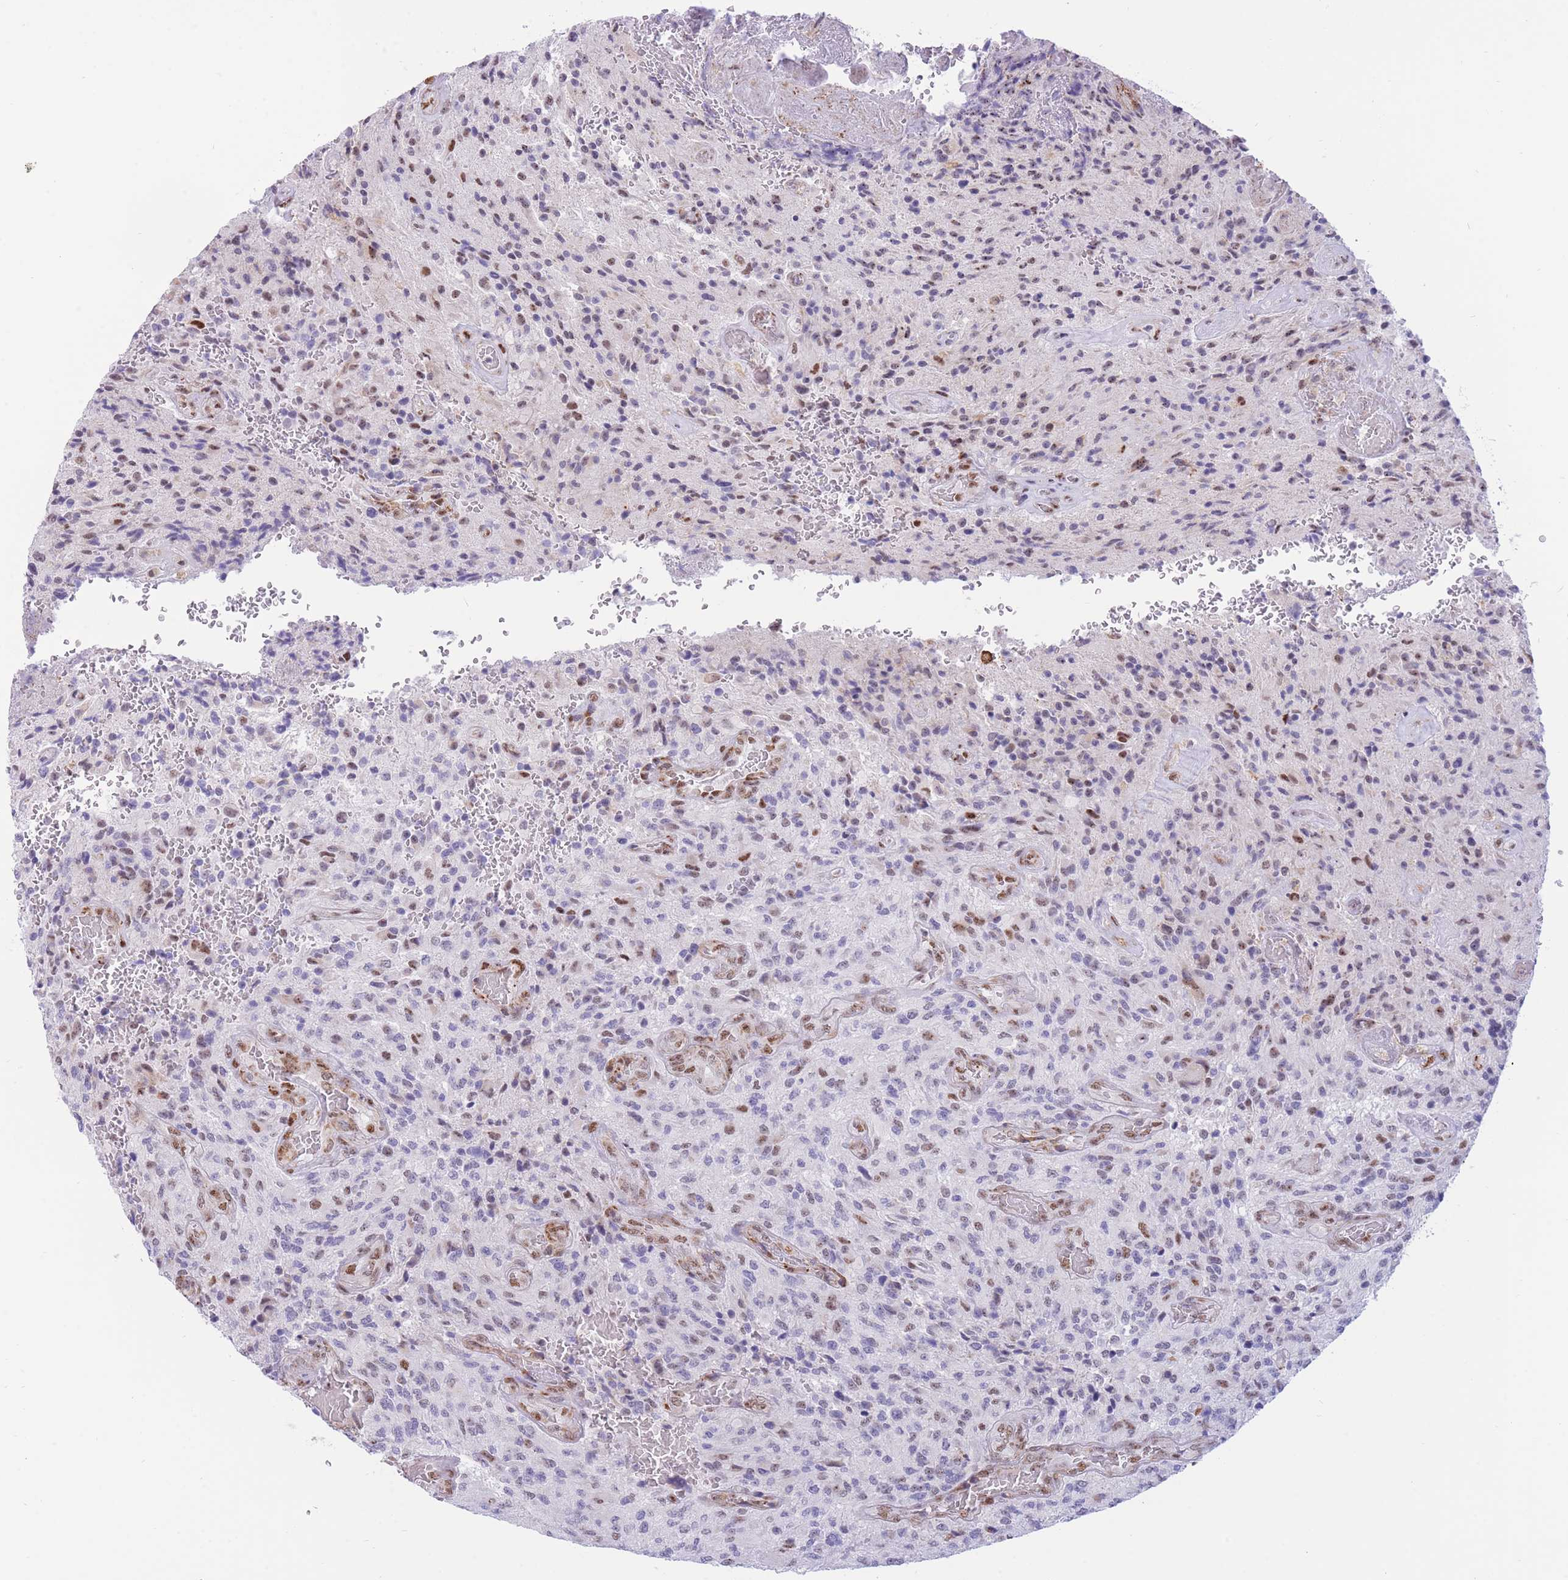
{"staining": {"intensity": "moderate", "quantity": "<25%", "location": "nuclear"}, "tissue": "glioma", "cell_type": "Tumor cells", "image_type": "cancer", "snomed": [{"axis": "morphology", "description": "Normal tissue, NOS"}, {"axis": "morphology", "description": "Glioma, malignant, High grade"}, {"axis": "topography", "description": "Cerebral cortex"}], "caption": "The micrograph demonstrates a brown stain indicating the presence of a protein in the nuclear of tumor cells in high-grade glioma (malignant). The staining is performed using DAB brown chromogen to label protein expression. The nuclei are counter-stained blue using hematoxylin.", "gene": "FAM153A", "patient": {"sex": "male", "age": 56}}